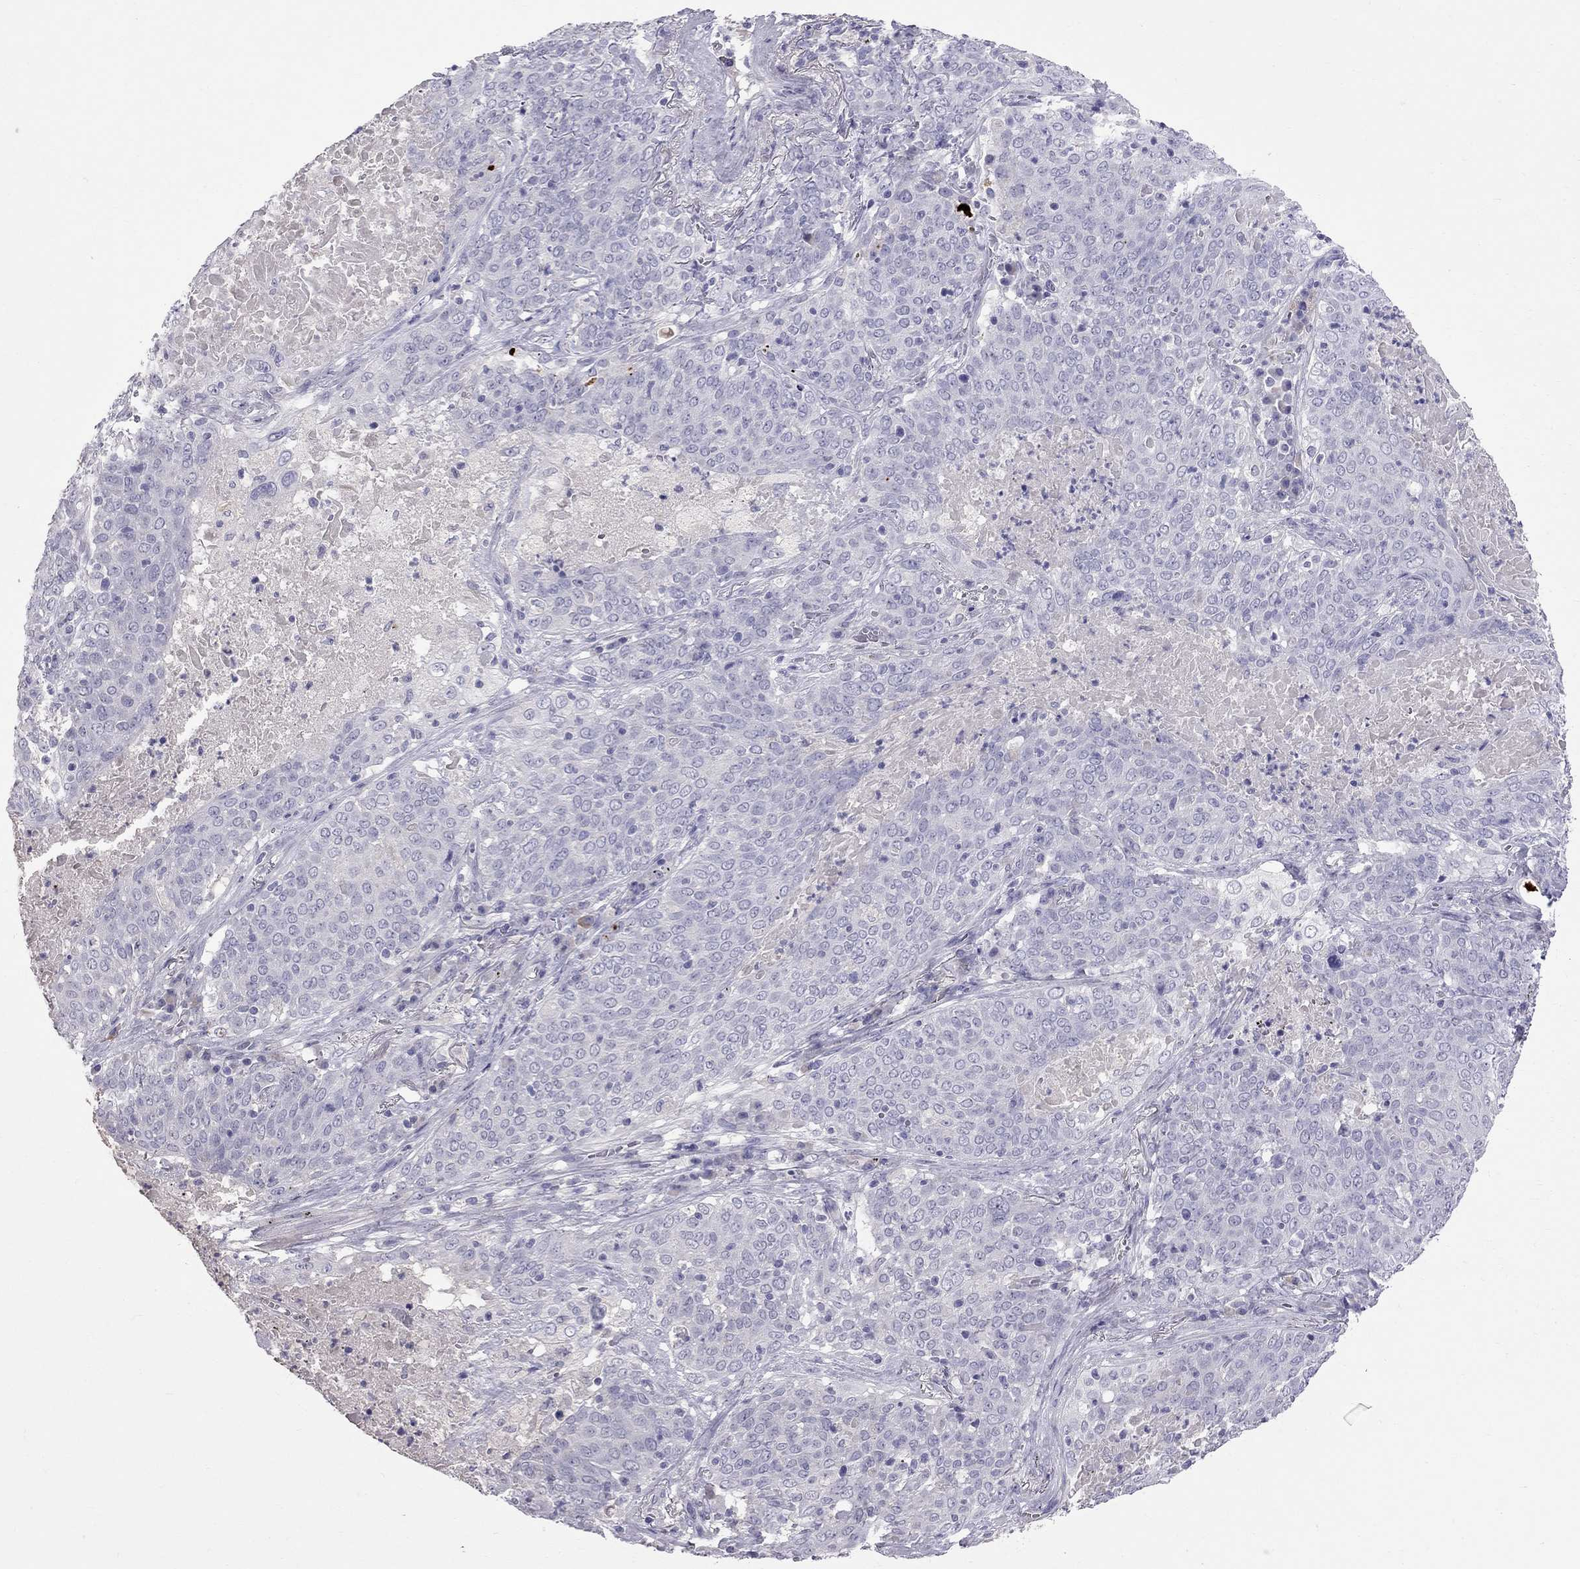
{"staining": {"intensity": "negative", "quantity": "none", "location": "none"}, "tissue": "lung cancer", "cell_type": "Tumor cells", "image_type": "cancer", "snomed": [{"axis": "morphology", "description": "Squamous cell carcinoma, NOS"}, {"axis": "topography", "description": "Lung"}], "caption": "Photomicrograph shows no significant protein expression in tumor cells of lung cancer.", "gene": "CFAP91", "patient": {"sex": "male", "age": 82}}